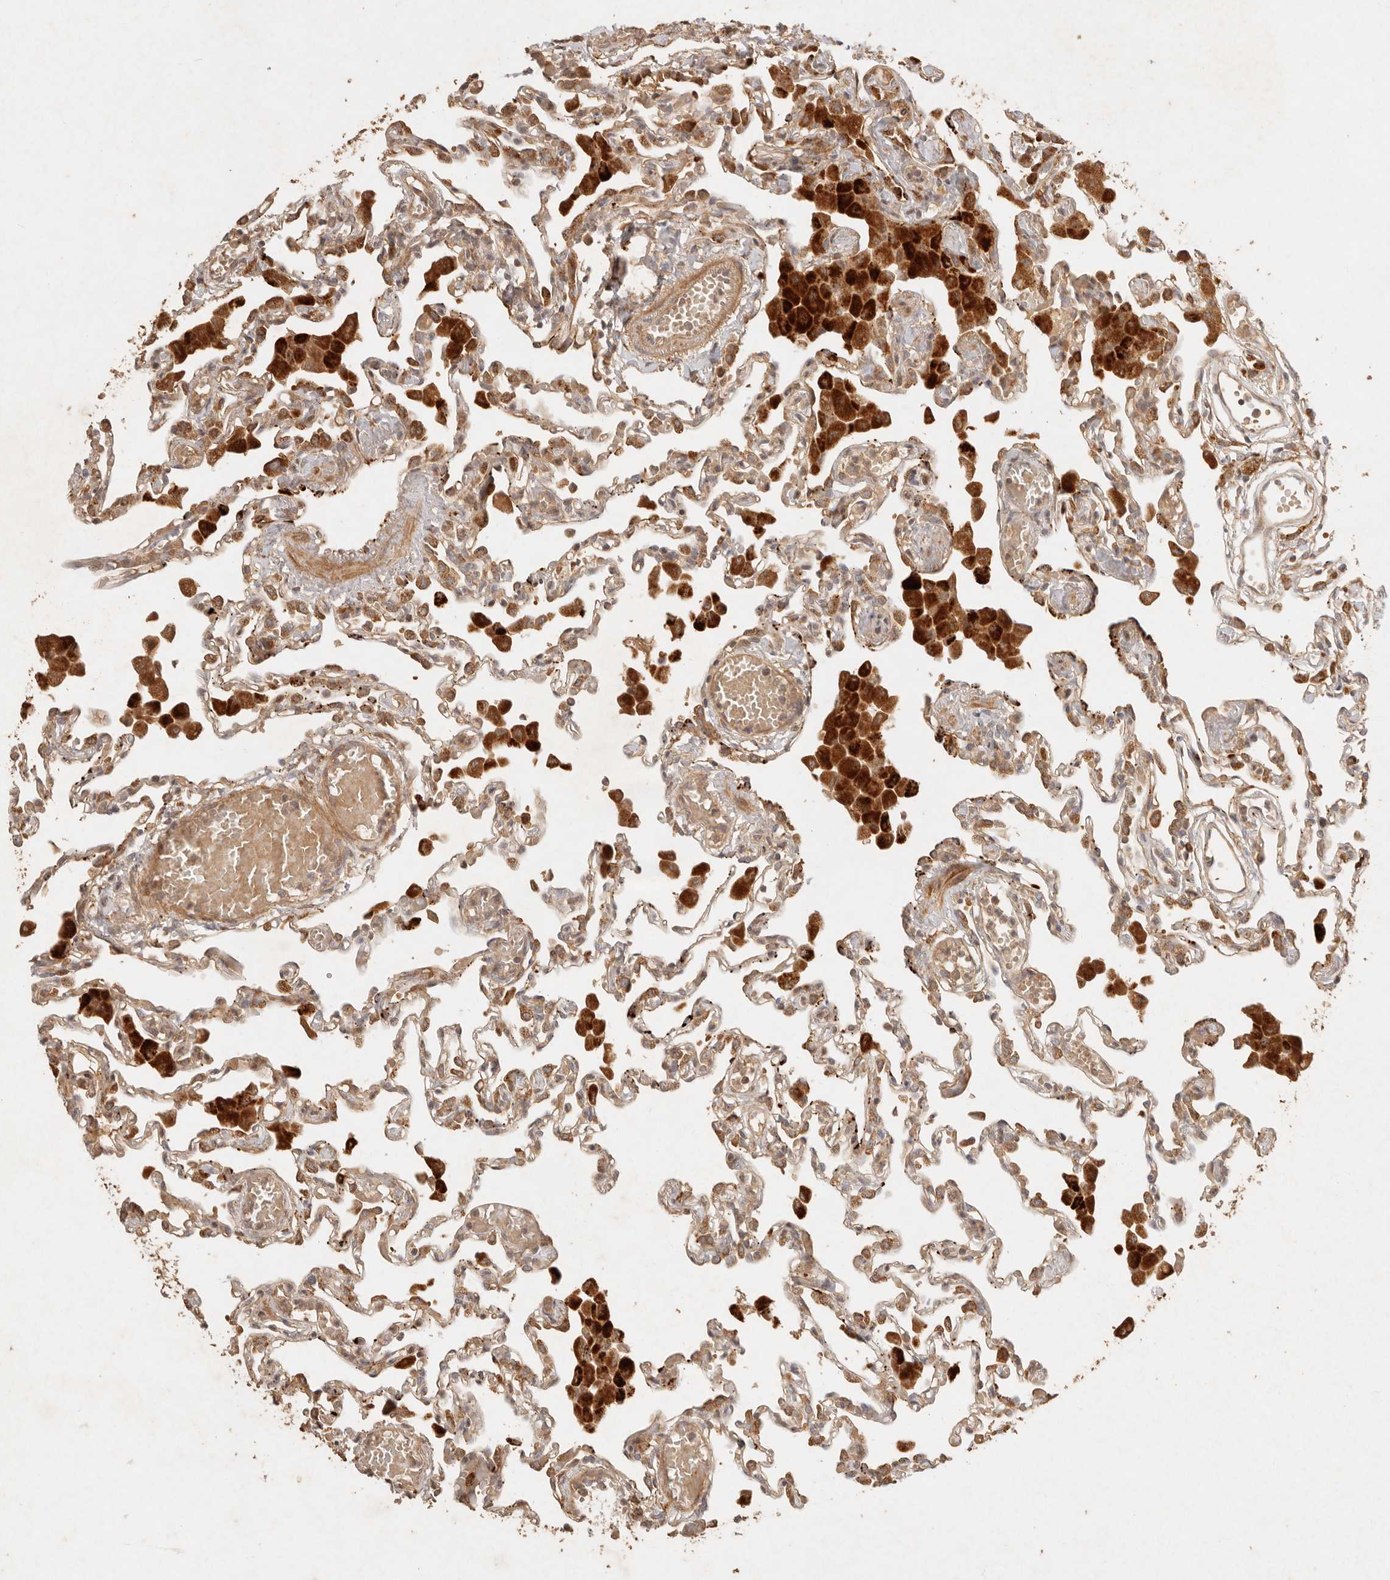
{"staining": {"intensity": "moderate", "quantity": "25%-75%", "location": "cytoplasmic/membranous"}, "tissue": "lung", "cell_type": "Alveolar cells", "image_type": "normal", "snomed": [{"axis": "morphology", "description": "Normal tissue, NOS"}, {"axis": "topography", "description": "Bronchus"}, {"axis": "topography", "description": "Lung"}], "caption": "High-magnification brightfield microscopy of normal lung stained with DAB (brown) and counterstained with hematoxylin (blue). alveolar cells exhibit moderate cytoplasmic/membranous staining is identified in approximately25%-75% of cells. Using DAB (3,3'-diaminobenzidine) (brown) and hematoxylin (blue) stains, captured at high magnification using brightfield microscopy.", "gene": "CLEC4C", "patient": {"sex": "female", "age": 49}}